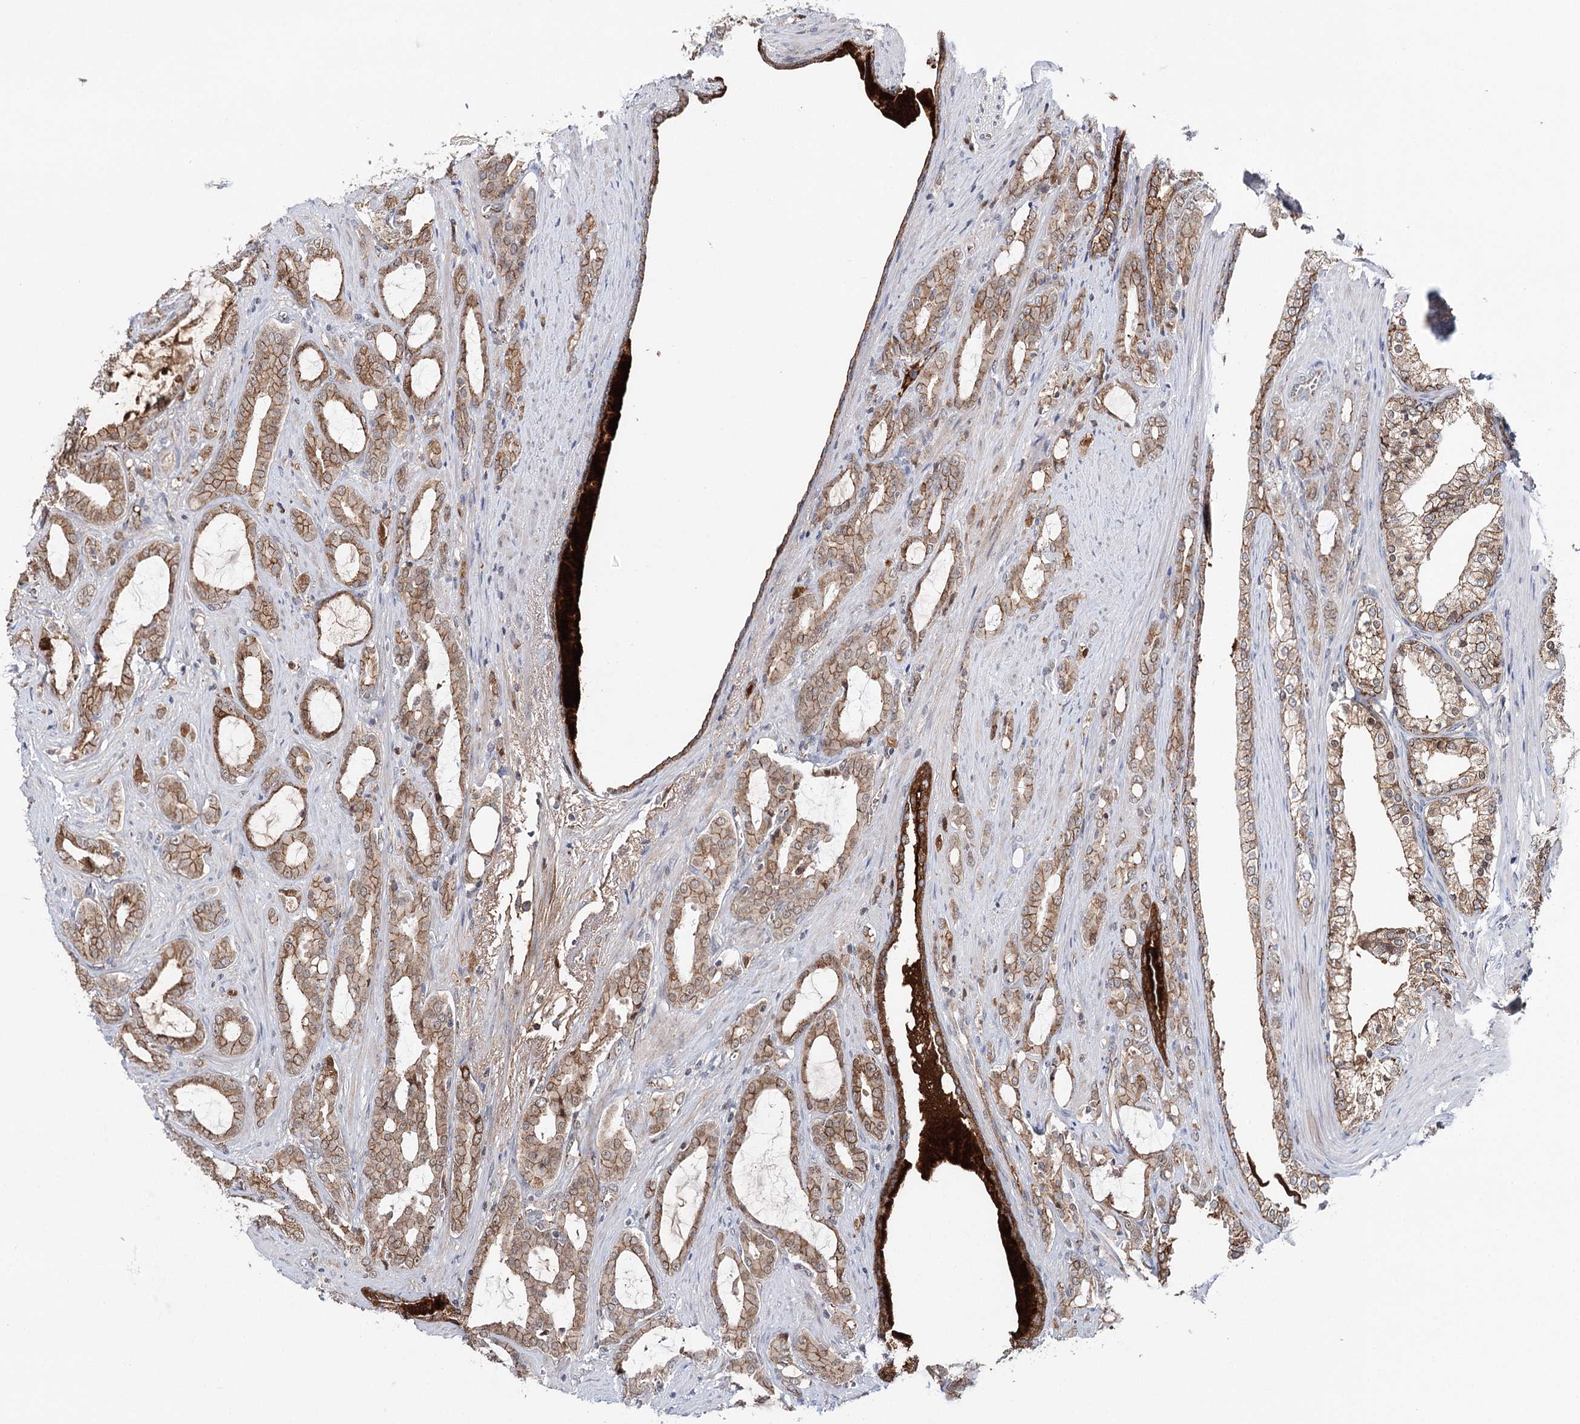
{"staining": {"intensity": "moderate", "quantity": ">75%", "location": "cytoplasmic/membranous"}, "tissue": "prostate cancer", "cell_type": "Tumor cells", "image_type": "cancer", "snomed": [{"axis": "morphology", "description": "Adenocarcinoma, High grade"}, {"axis": "topography", "description": "Prostate"}], "caption": "A brown stain shows moderate cytoplasmic/membranous expression of a protein in prostate cancer tumor cells.", "gene": "PKP4", "patient": {"sex": "male", "age": 72}}